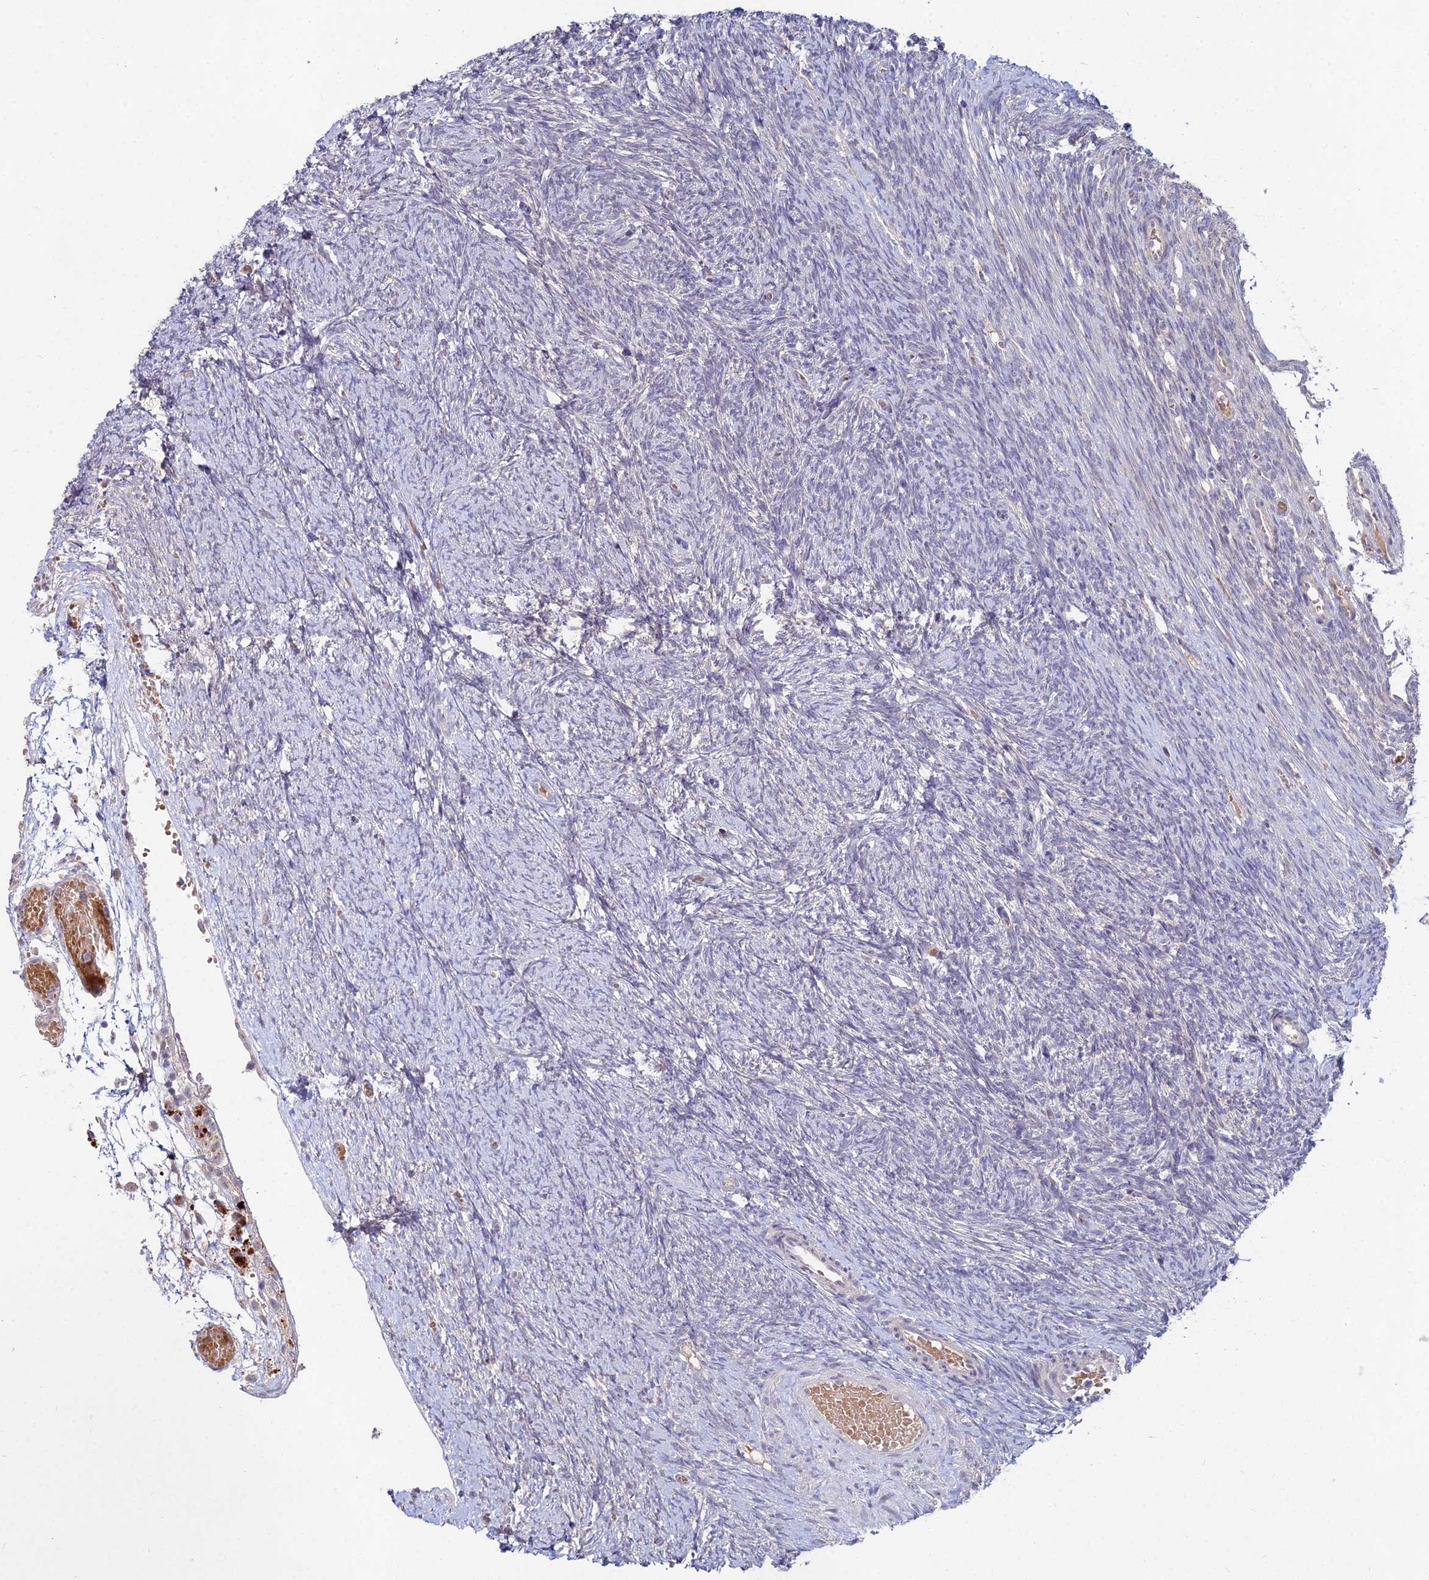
{"staining": {"intensity": "moderate", "quantity": ">75%", "location": "cytoplasmic/membranous"}, "tissue": "ovary", "cell_type": "Follicle cells", "image_type": "normal", "snomed": [{"axis": "morphology", "description": "Normal tissue, NOS"}, {"axis": "topography", "description": "Ovary"}], "caption": "Immunohistochemistry staining of normal ovary, which exhibits medium levels of moderate cytoplasmic/membranous staining in about >75% of follicle cells indicating moderate cytoplasmic/membranous protein positivity. The staining was performed using DAB (brown) for protein detection and nuclei were counterstained in hematoxylin (blue).", "gene": "WDR43", "patient": {"sex": "female", "age": 44}}